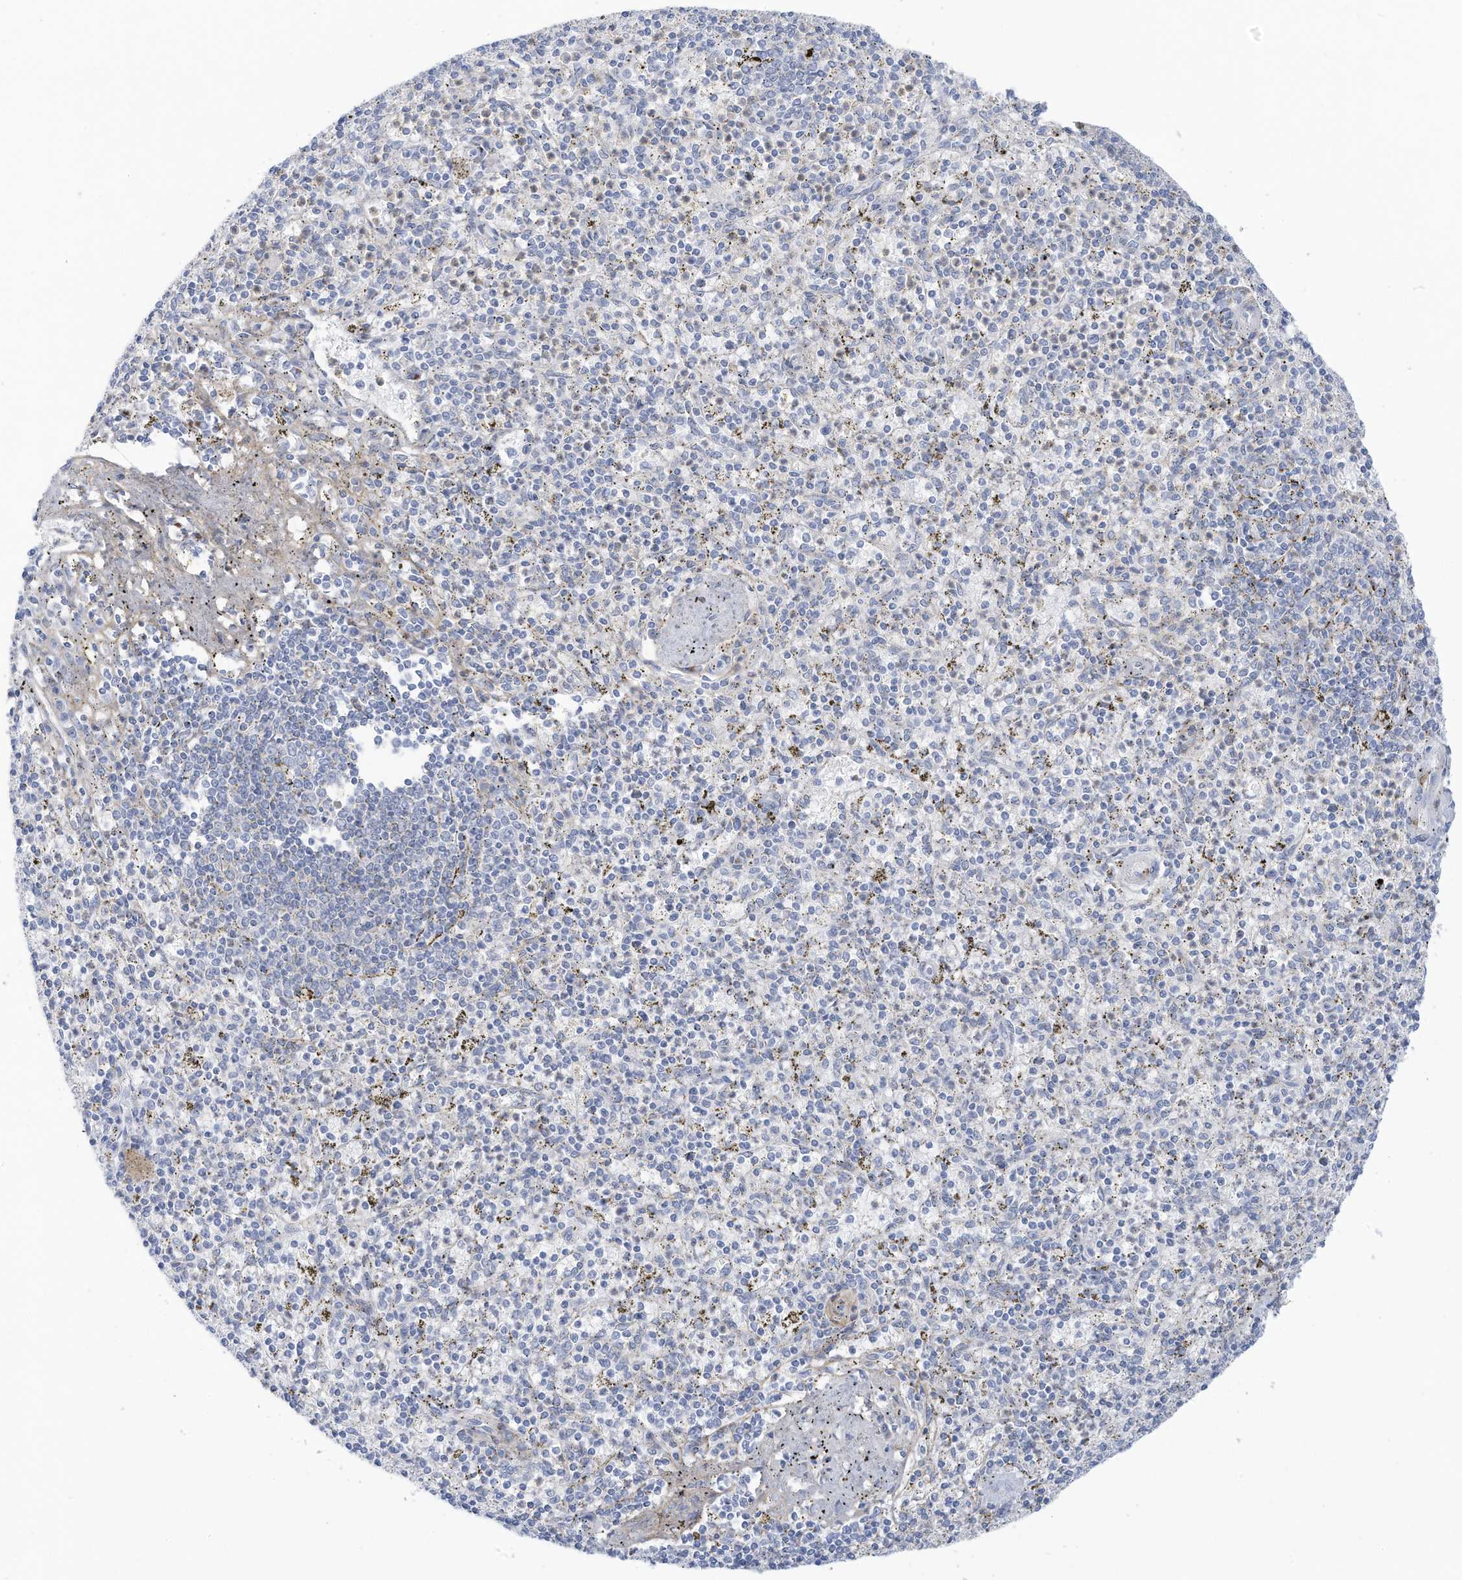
{"staining": {"intensity": "weak", "quantity": "25%-75%", "location": "cytoplasmic/membranous"}, "tissue": "spleen", "cell_type": "Cells in red pulp", "image_type": "normal", "snomed": [{"axis": "morphology", "description": "Normal tissue, NOS"}, {"axis": "topography", "description": "Spleen"}], "caption": "About 25%-75% of cells in red pulp in unremarkable human spleen reveal weak cytoplasmic/membranous protein expression as visualized by brown immunohistochemical staining.", "gene": "TRMT2B", "patient": {"sex": "male", "age": 72}}